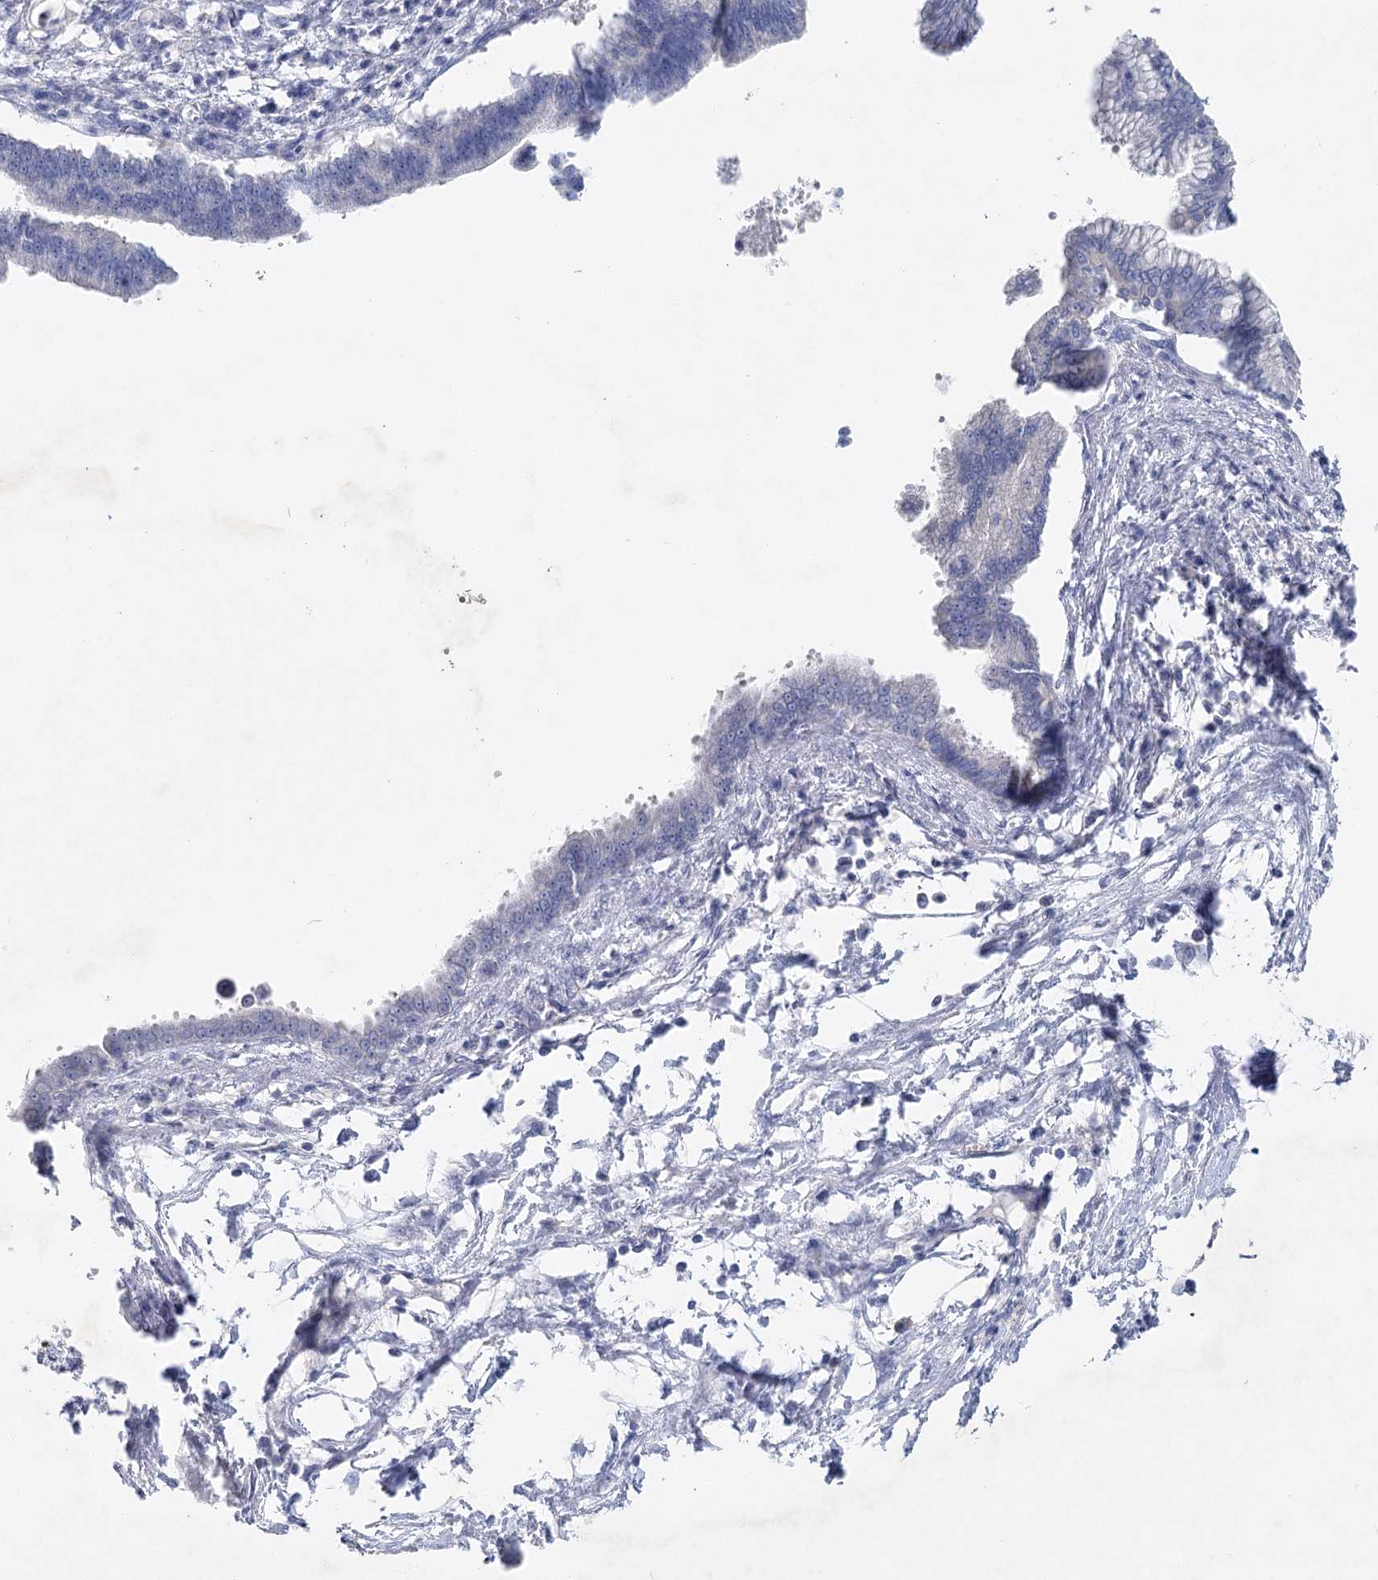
{"staining": {"intensity": "negative", "quantity": "none", "location": "none"}, "tissue": "pancreatic cancer", "cell_type": "Tumor cells", "image_type": "cancer", "snomed": [{"axis": "morphology", "description": "Adenocarcinoma, NOS"}, {"axis": "topography", "description": "Pancreas"}], "caption": "DAB immunohistochemical staining of pancreatic adenocarcinoma reveals no significant staining in tumor cells. (DAB (3,3'-diaminobenzidine) immunohistochemistry (IHC), high magnification).", "gene": "MAP3K13", "patient": {"sex": "female", "age": 55}}